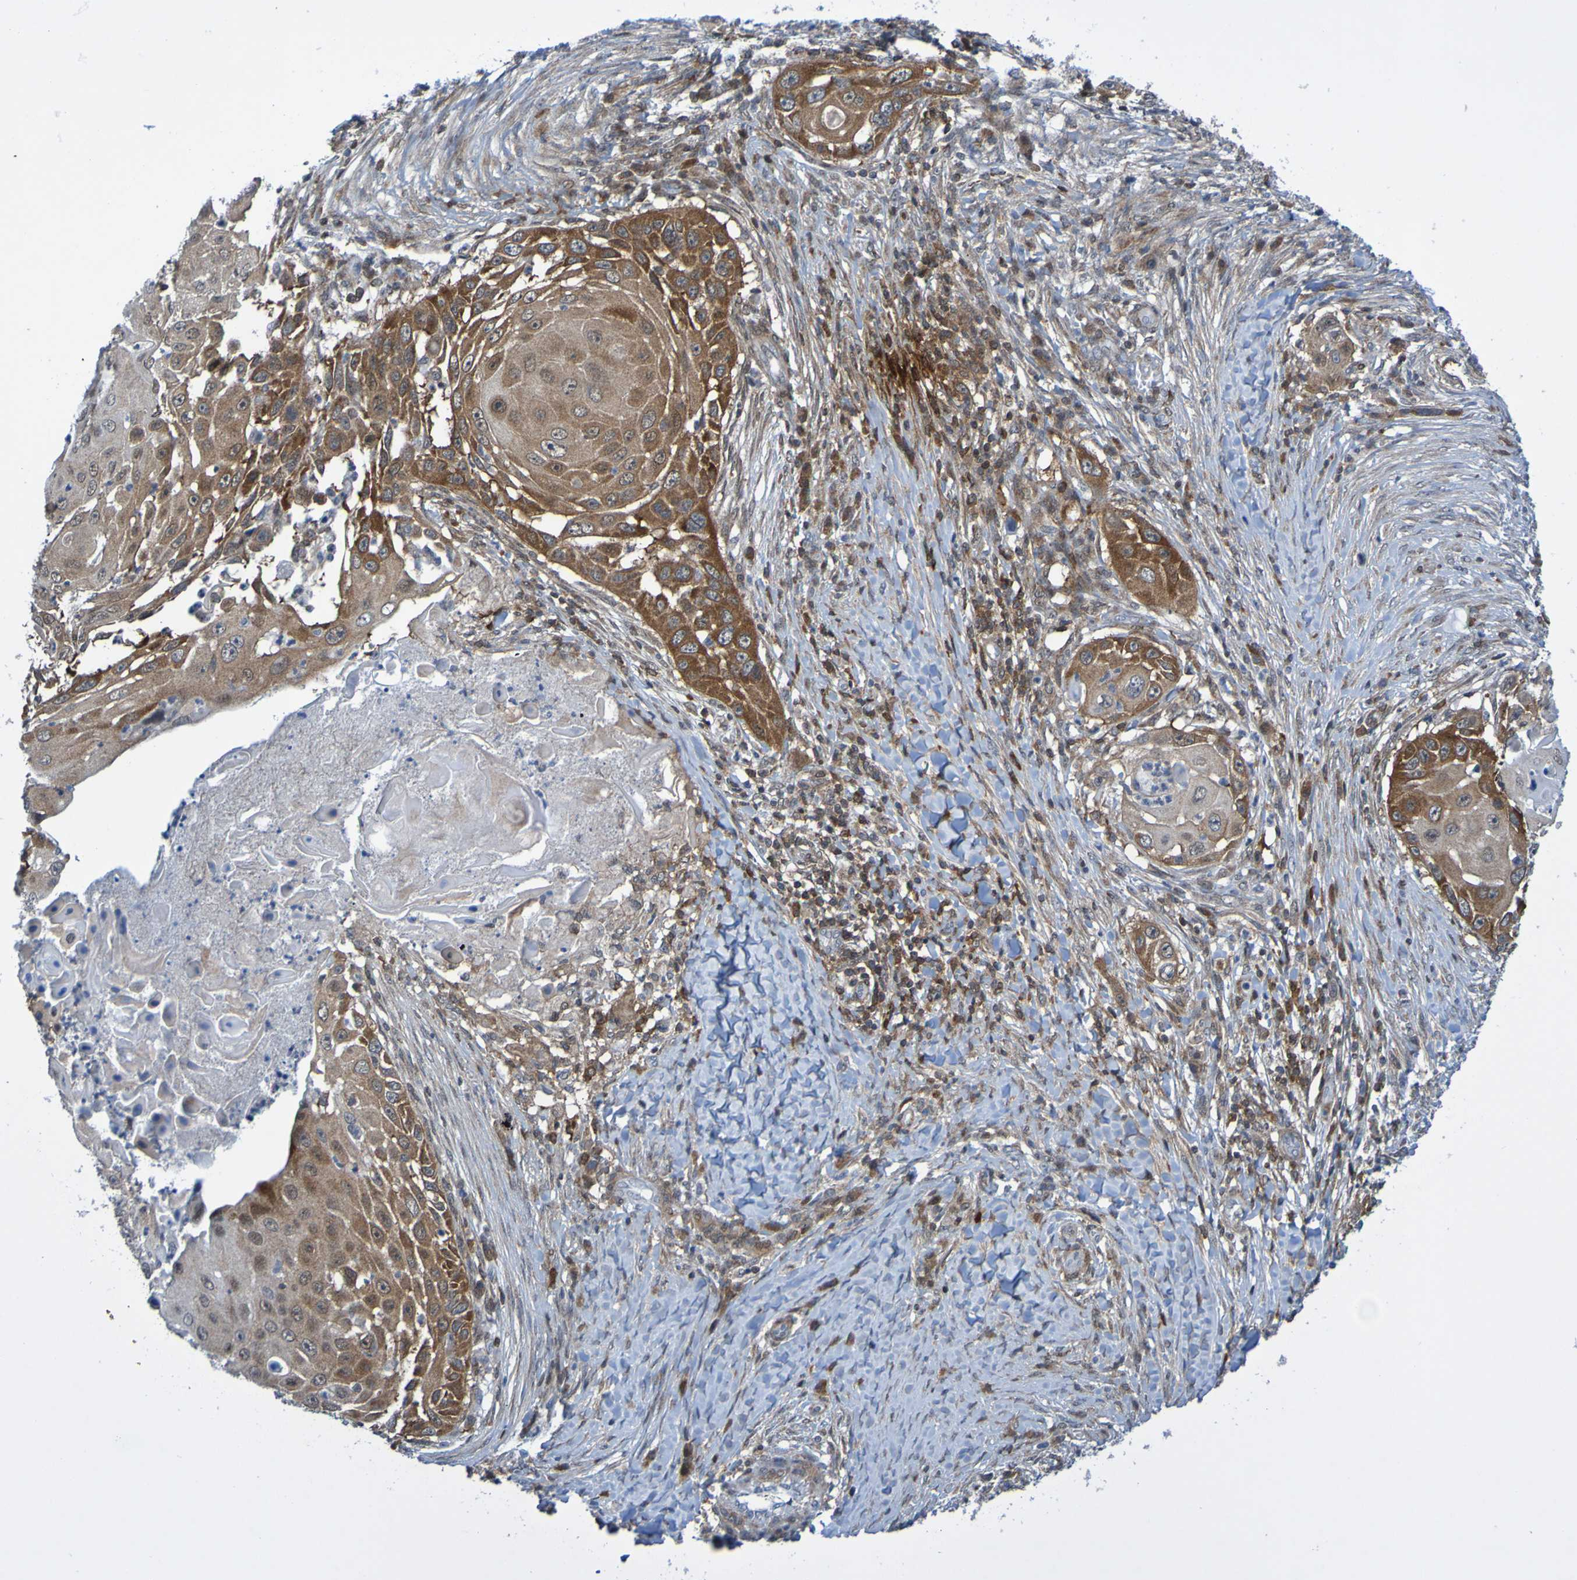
{"staining": {"intensity": "strong", "quantity": "25%-75%", "location": "cytoplasmic/membranous"}, "tissue": "skin cancer", "cell_type": "Tumor cells", "image_type": "cancer", "snomed": [{"axis": "morphology", "description": "Squamous cell carcinoma, NOS"}, {"axis": "topography", "description": "Skin"}], "caption": "Tumor cells show high levels of strong cytoplasmic/membranous expression in approximately 25%-75% of cells in skin squamous cell carcinoma.", "gene": "ATIC", "patient": {"sex": "female", "age": 44}}